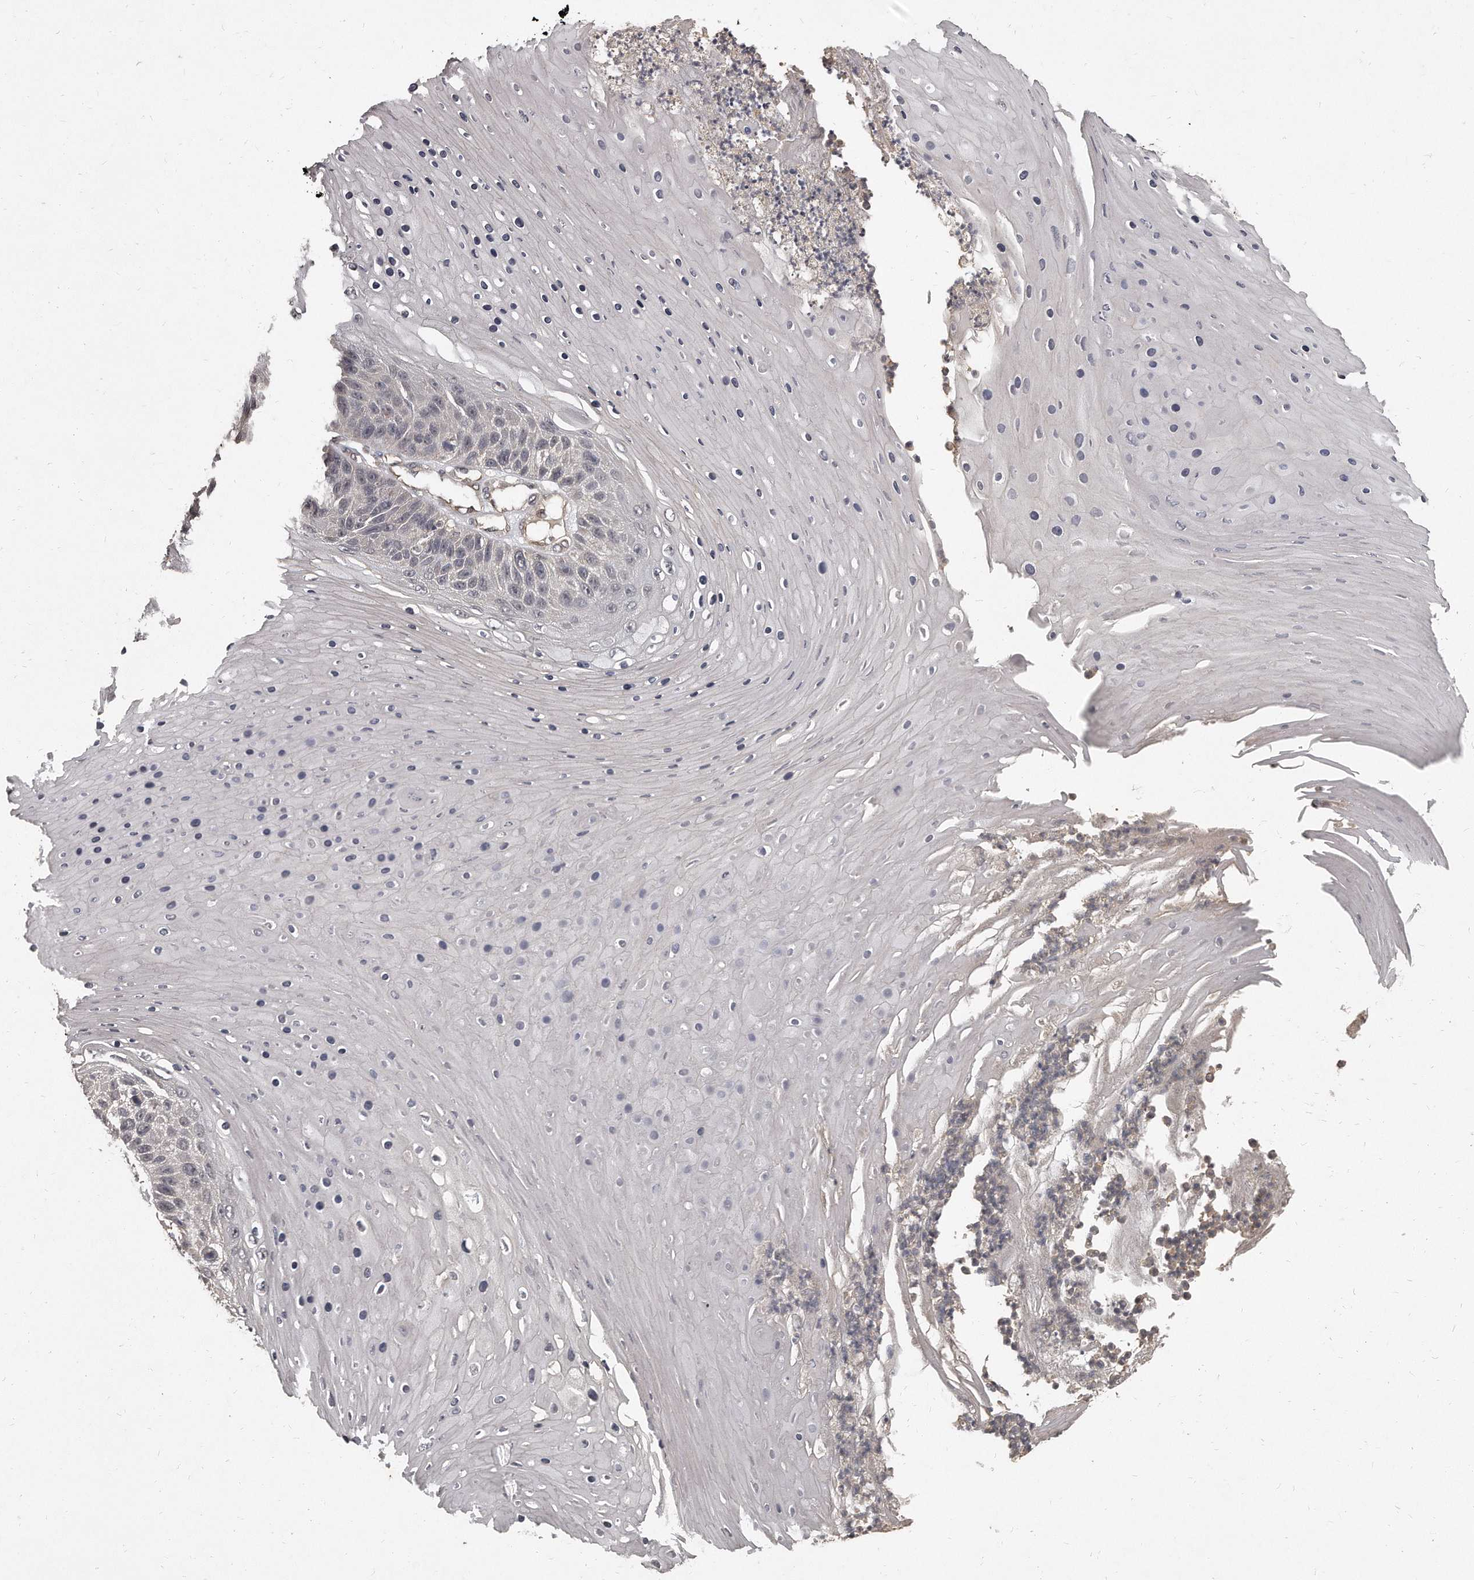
{"staining": {"intensity": "negative", "quantity": "none", "location": "none"}, "tissue": "skin cancer", "cell_type": "Tumor cells", "image_type": "cancer", "snomed": [{"axis": "morphology", "description": "Squamous cell carcinoma, NOS"}, {"axis": "topography", "description": "Skin"}], "caption": "Tumor cells are negative for protein expression in human skin cancer (squamous cell carcinoma).", "gene": "GRB10", "patient": {"sex": "female", "age": 88}}